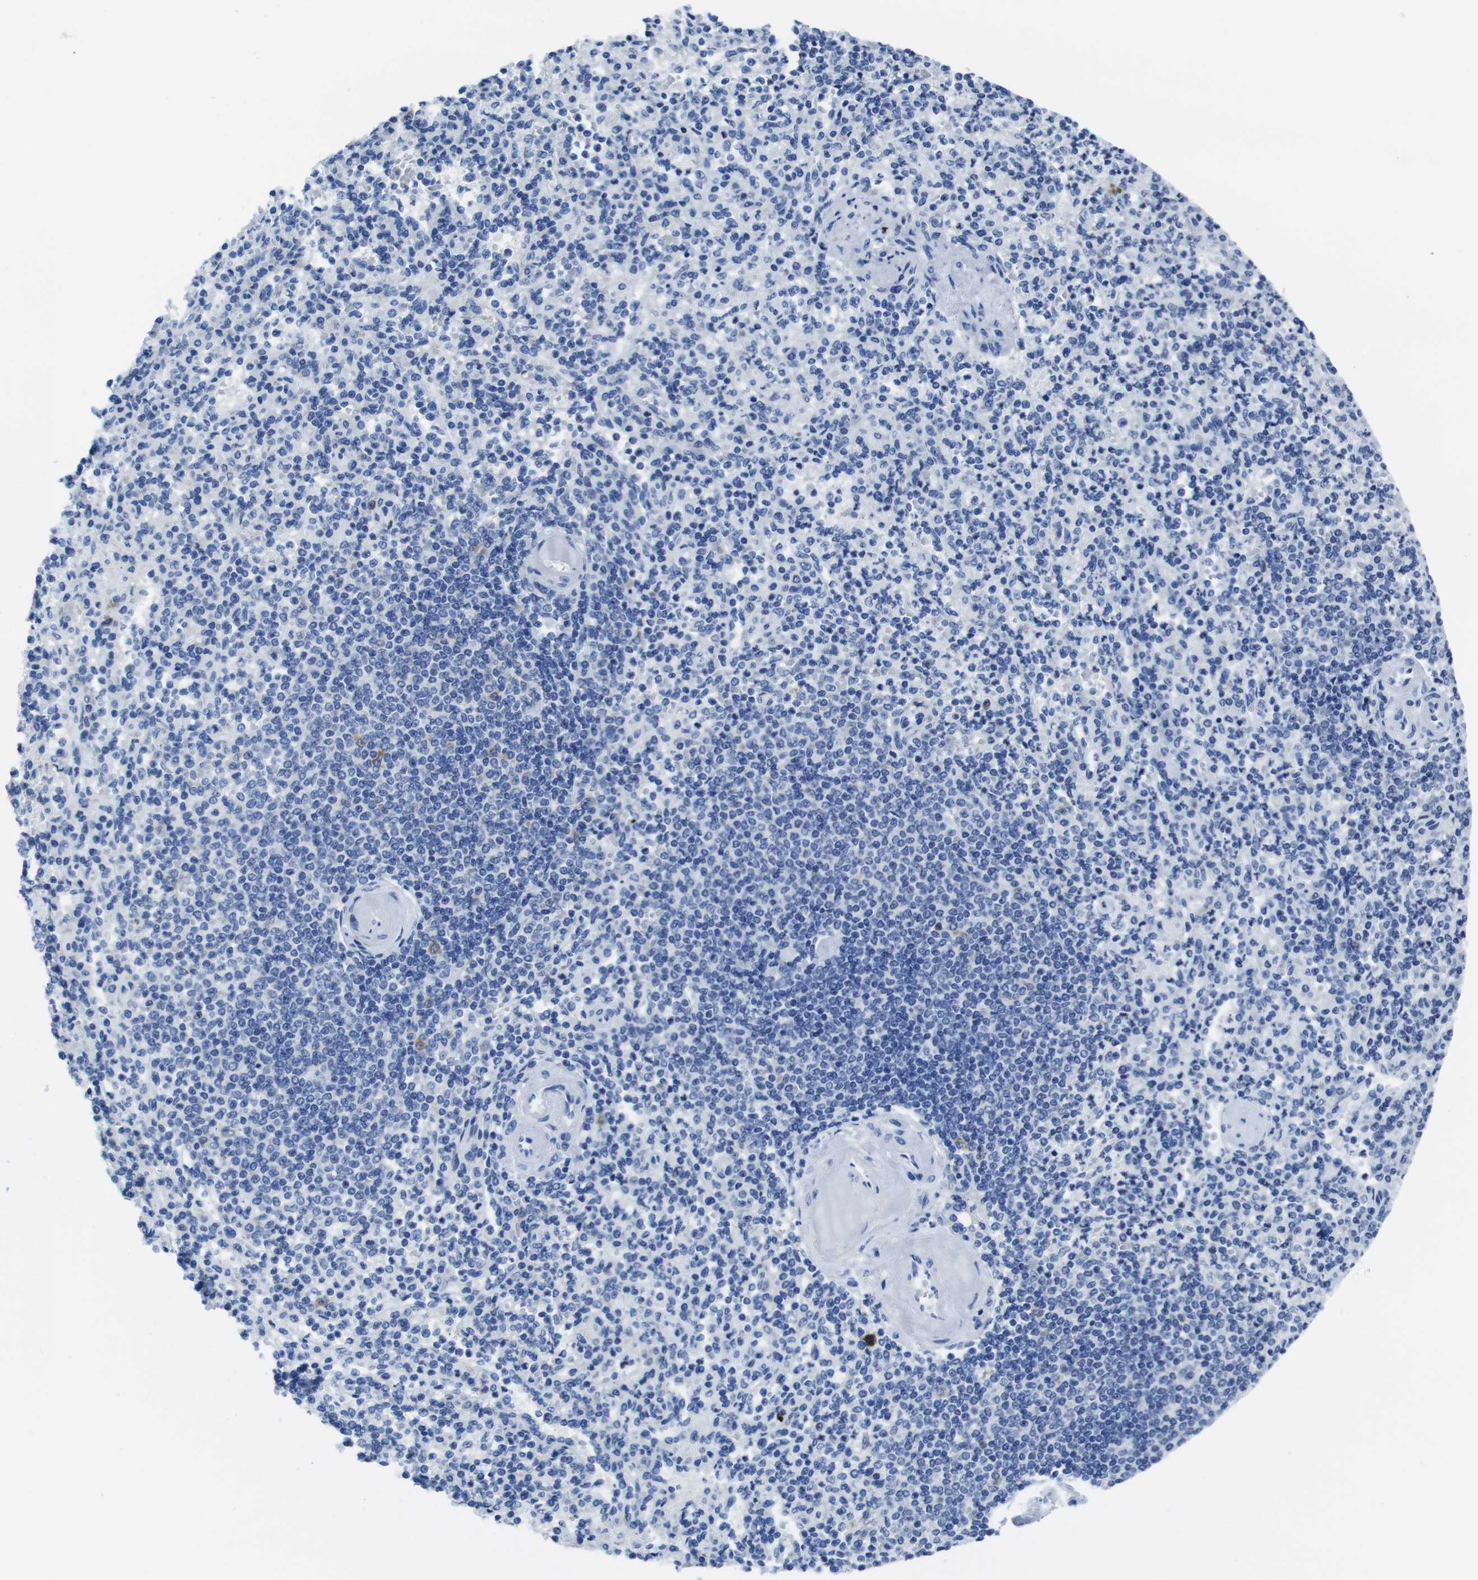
{"staining": {"intensity": "negative", "quantity": "none", "location": "none"}, "tissue": "spleen", "cell_type": "Cells in red pulp", "image_type": "normal", "snomed": [{"axis": "morphology", "description": "Normal tissue, NOS"}, {"axis": "topography", "description": "Spleen"}], "caption": "Unremarkable spleen was stained to show a protein in brown. There is no significant positivity in cells in red pulp. The staining was performed using DAB to visualize the protein expression in brown, while the nuclei were stained in blue with hematoxylin (Magnification: 20x).", "gene": "EIF4A1", "patient": {"sex": "female", "age": 74}}